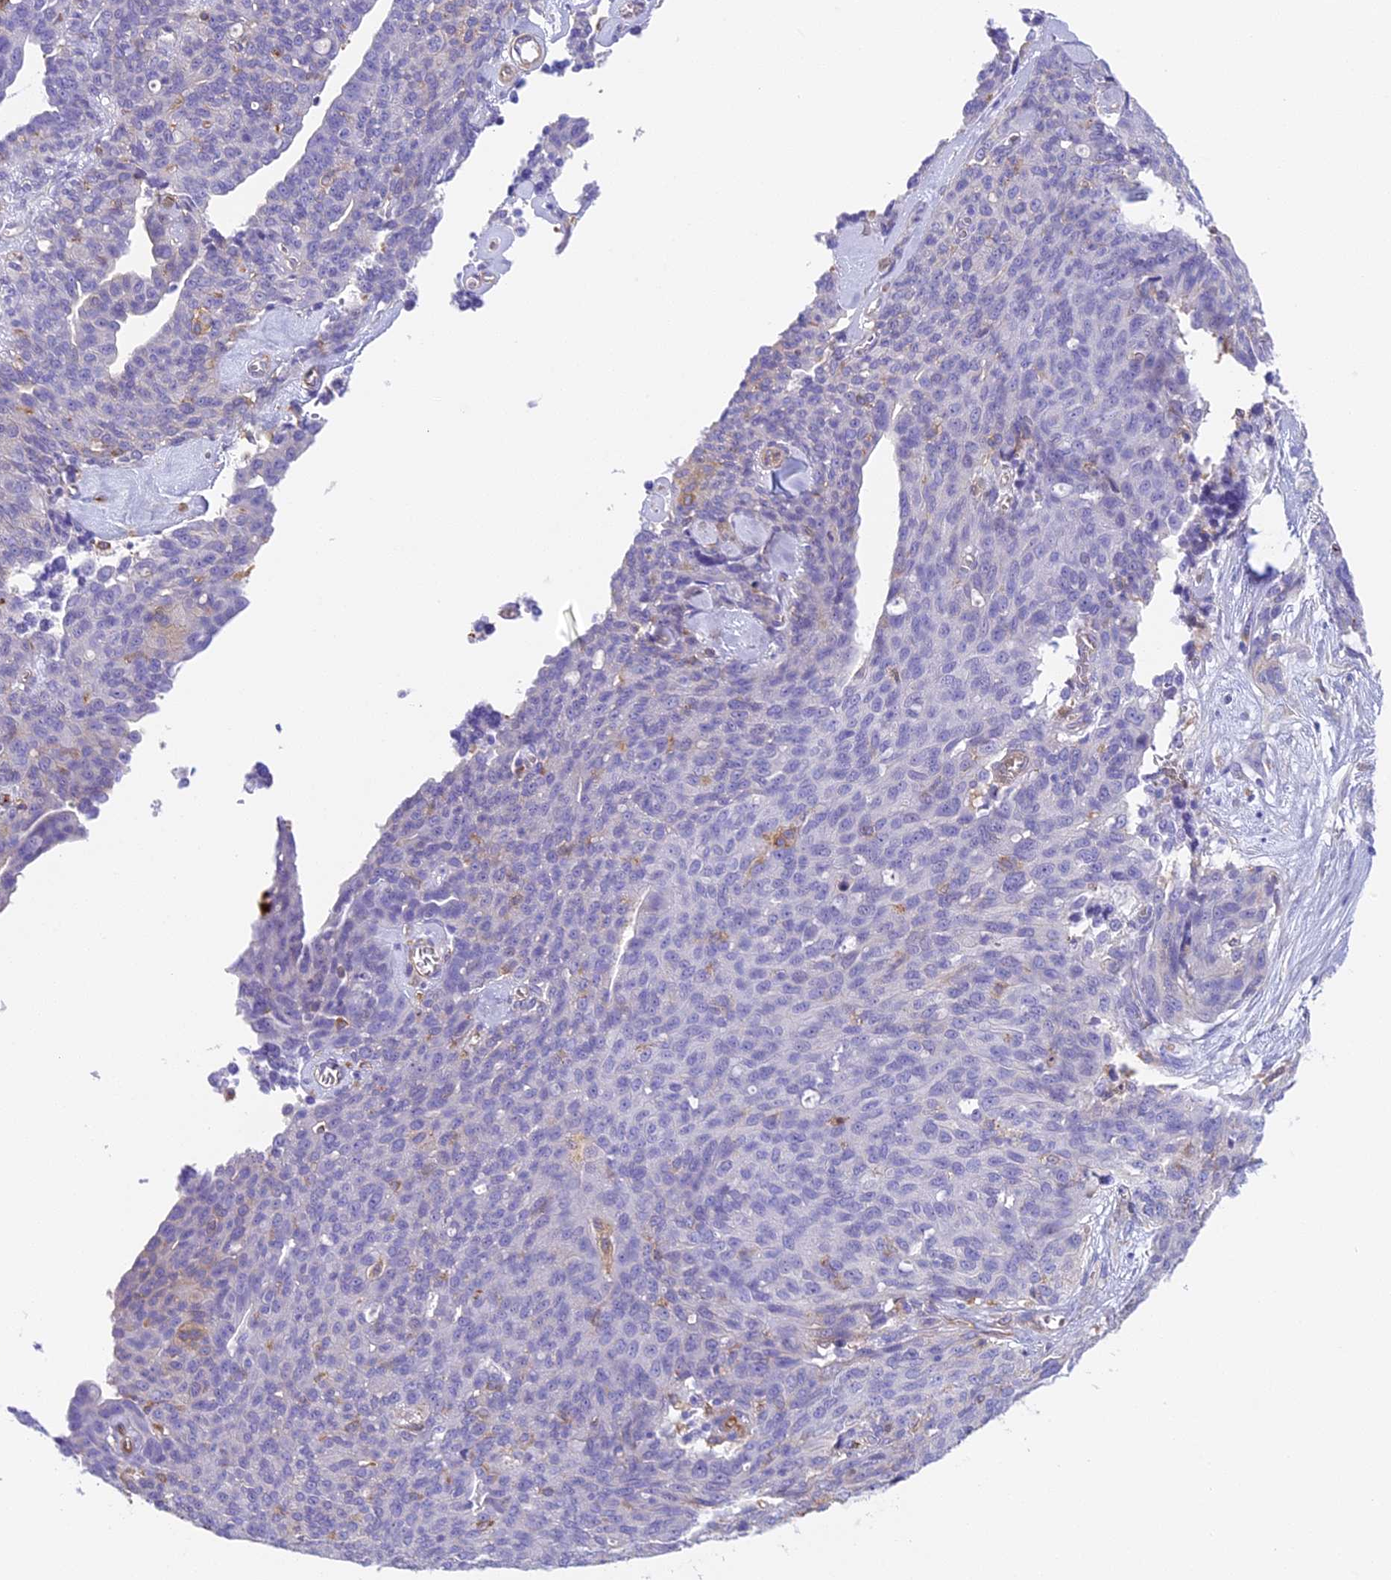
{"staining": {"intensity": "negative", "quantity": "none", "location": "none"}, "tissue": "ovarian cancer", "cell_type": "Tumor cells", "image_type": "cancer", "snomed": [{"axis": "morphology", "description": "Carcinoma, endometroid"}, {"axis": "topography", "description": "Ovary"}], "caption": "IHC photomicrograph of neoplastic tissue: human endometroid carcinoma (ovarian) stained with DAB displays no significant protein positivity in tumor cells.", "gene": "HOMER3", "patient": {"sex": "female", "age": 60}}